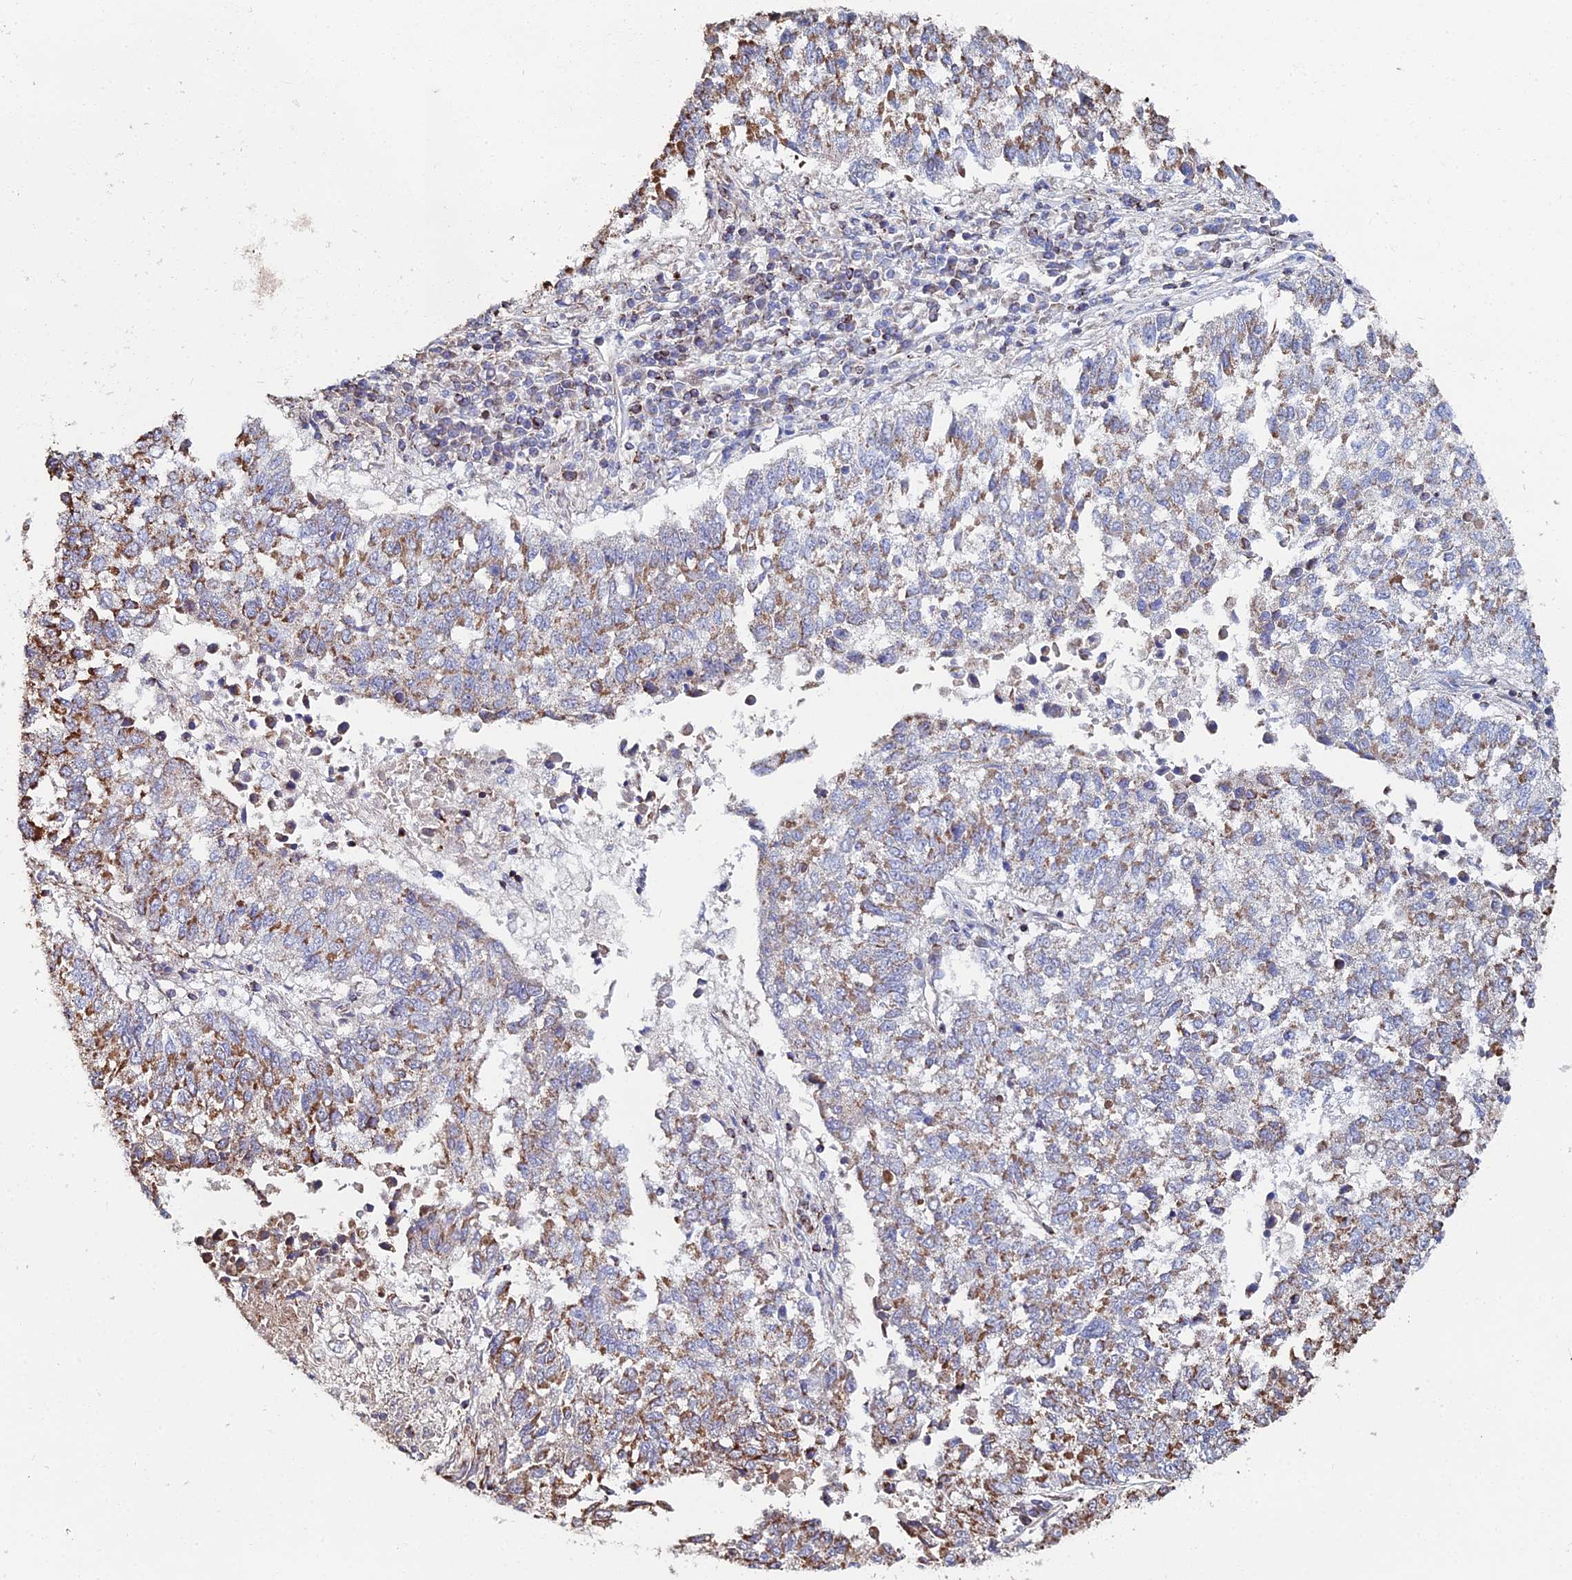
{"staining": {"intensity": "moderate", "quantity": ">75%", "location": "cytoplasmic/membranous"}, "tissue": "lung cancer", "cell_type": "Tumor cells", "image_type": "cancer", "snomed": [{"axis": "morphology", "description": "Squamous cell carcinoma, NOS"}, {"axis": "topography", "description": "Lung"}], "caption": "Immunohistochemistry of squamous cell carcinoma (lung) reveals medium levels of moderate cytoplasmic/membranous expression in approximately >75% of tumor cells.", "gene": "SPOCK2", "patient": {"sex": "male", "age": 73}}